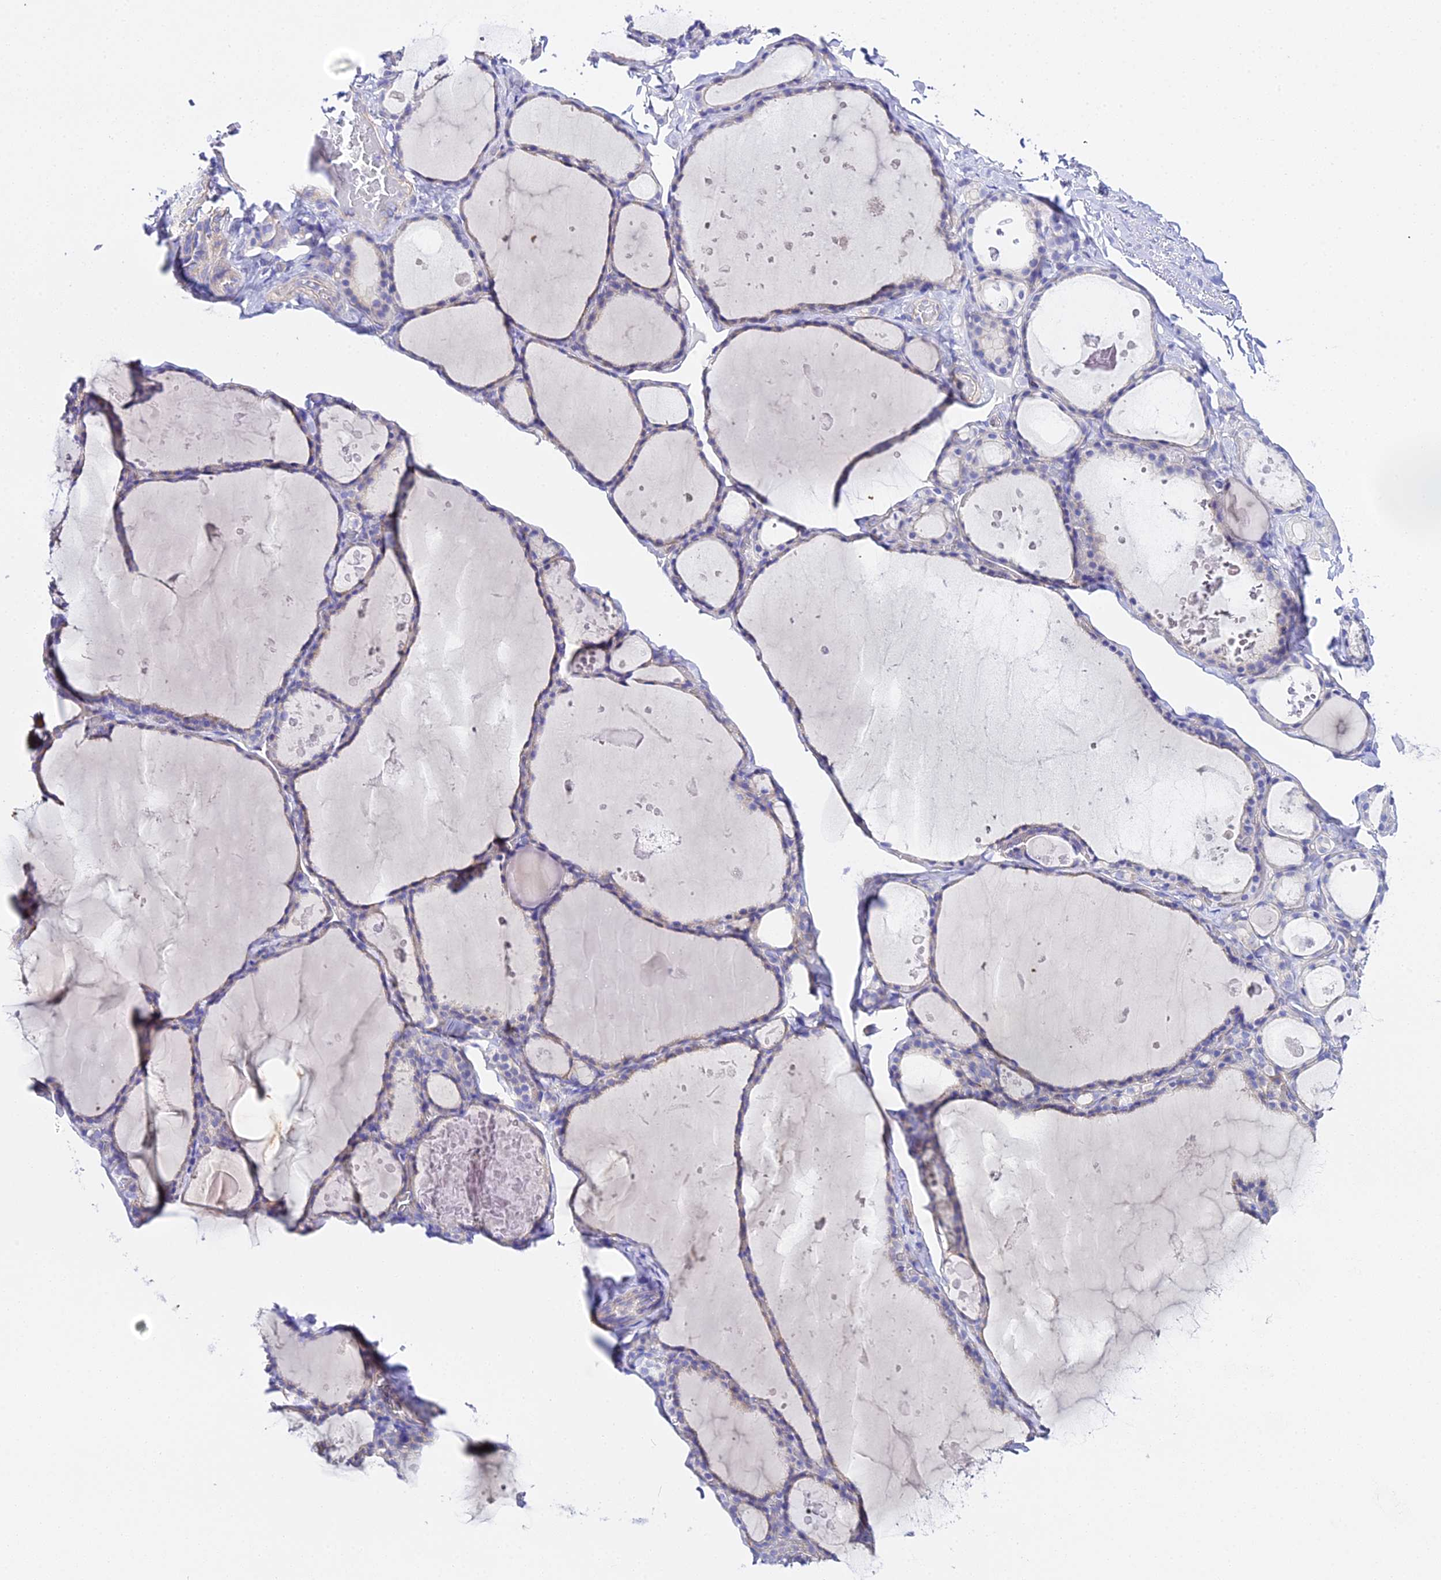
{"staining": {"intensity": "negative", "quantity": "none", "location": "none"}, "tissue": "thyroid gland", "cell_type": "Glandular cells", "image_type": "normal", "snomed": [{"axis": "morphology", "description": "Normal tissue, NOS"}, {"axis": "topography", "description": "Thyroid gland"}], "caption": "Histopathology image shows no protein expression in glandular cells of normal thyroid gland.", "gene": "CFAP45", "patient": {"sex": "male", "age": 56}}